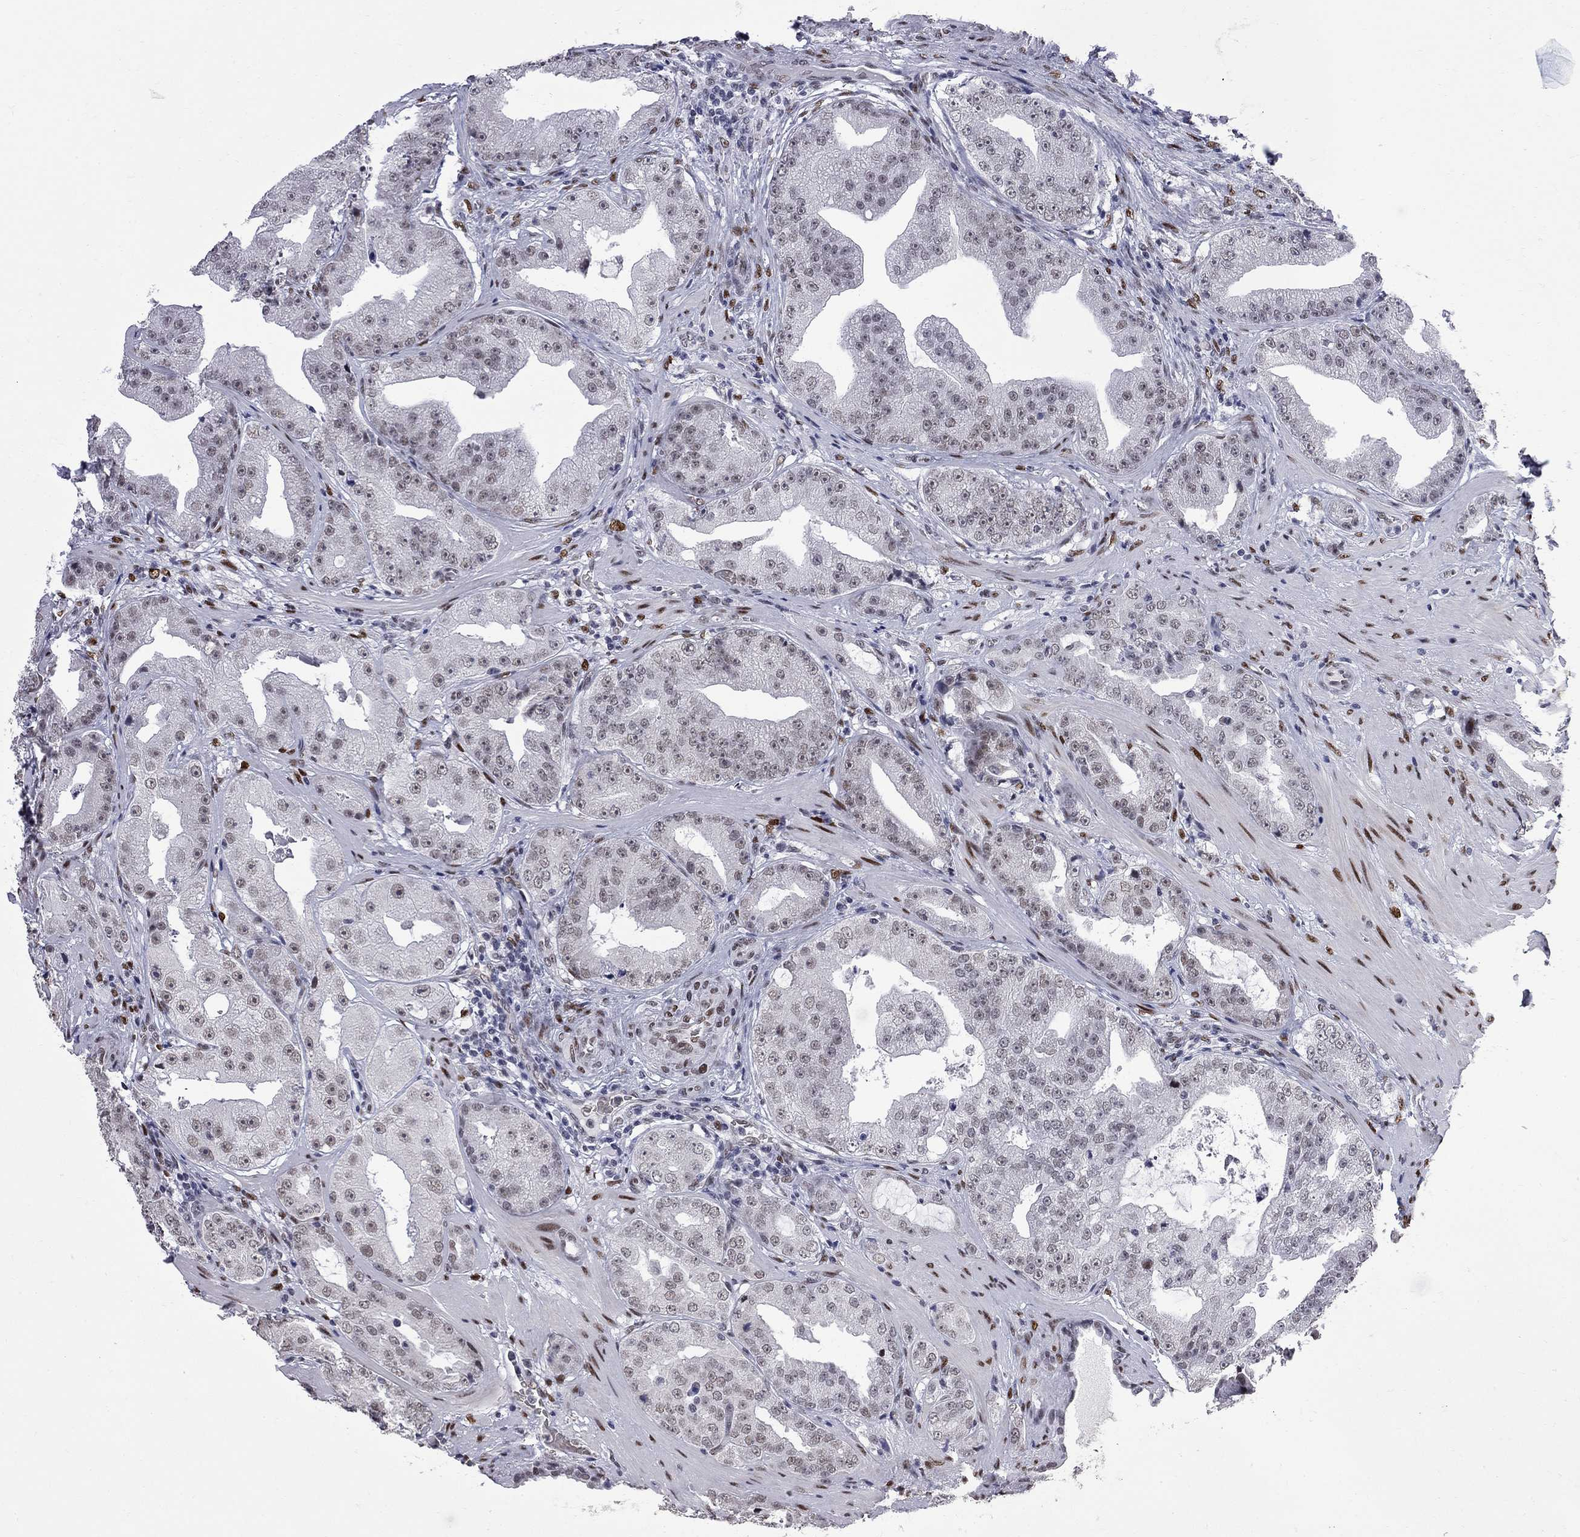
{"staining": {"intensity": "weak", "quantity": "<25%", "location": "nuclear"}, "tissue": "prostate cancer", "cell_type": "Tumor cells", "image_type": "cancer", "snomed": [{"axis": "morphology", "description": "Adenocarcinoma, Low grade"}, {"axis": "topography", "description": "Prostate"}], "caption": "High power microscopy micrograph of an immunohistochemistry histopathology image of prostate cancer (adenocarcinoma (low-grade)), revealing no significant staining in tumor cells.", "gene": "ZBTB47", "patient": {"sex": "male", "age": 62}}